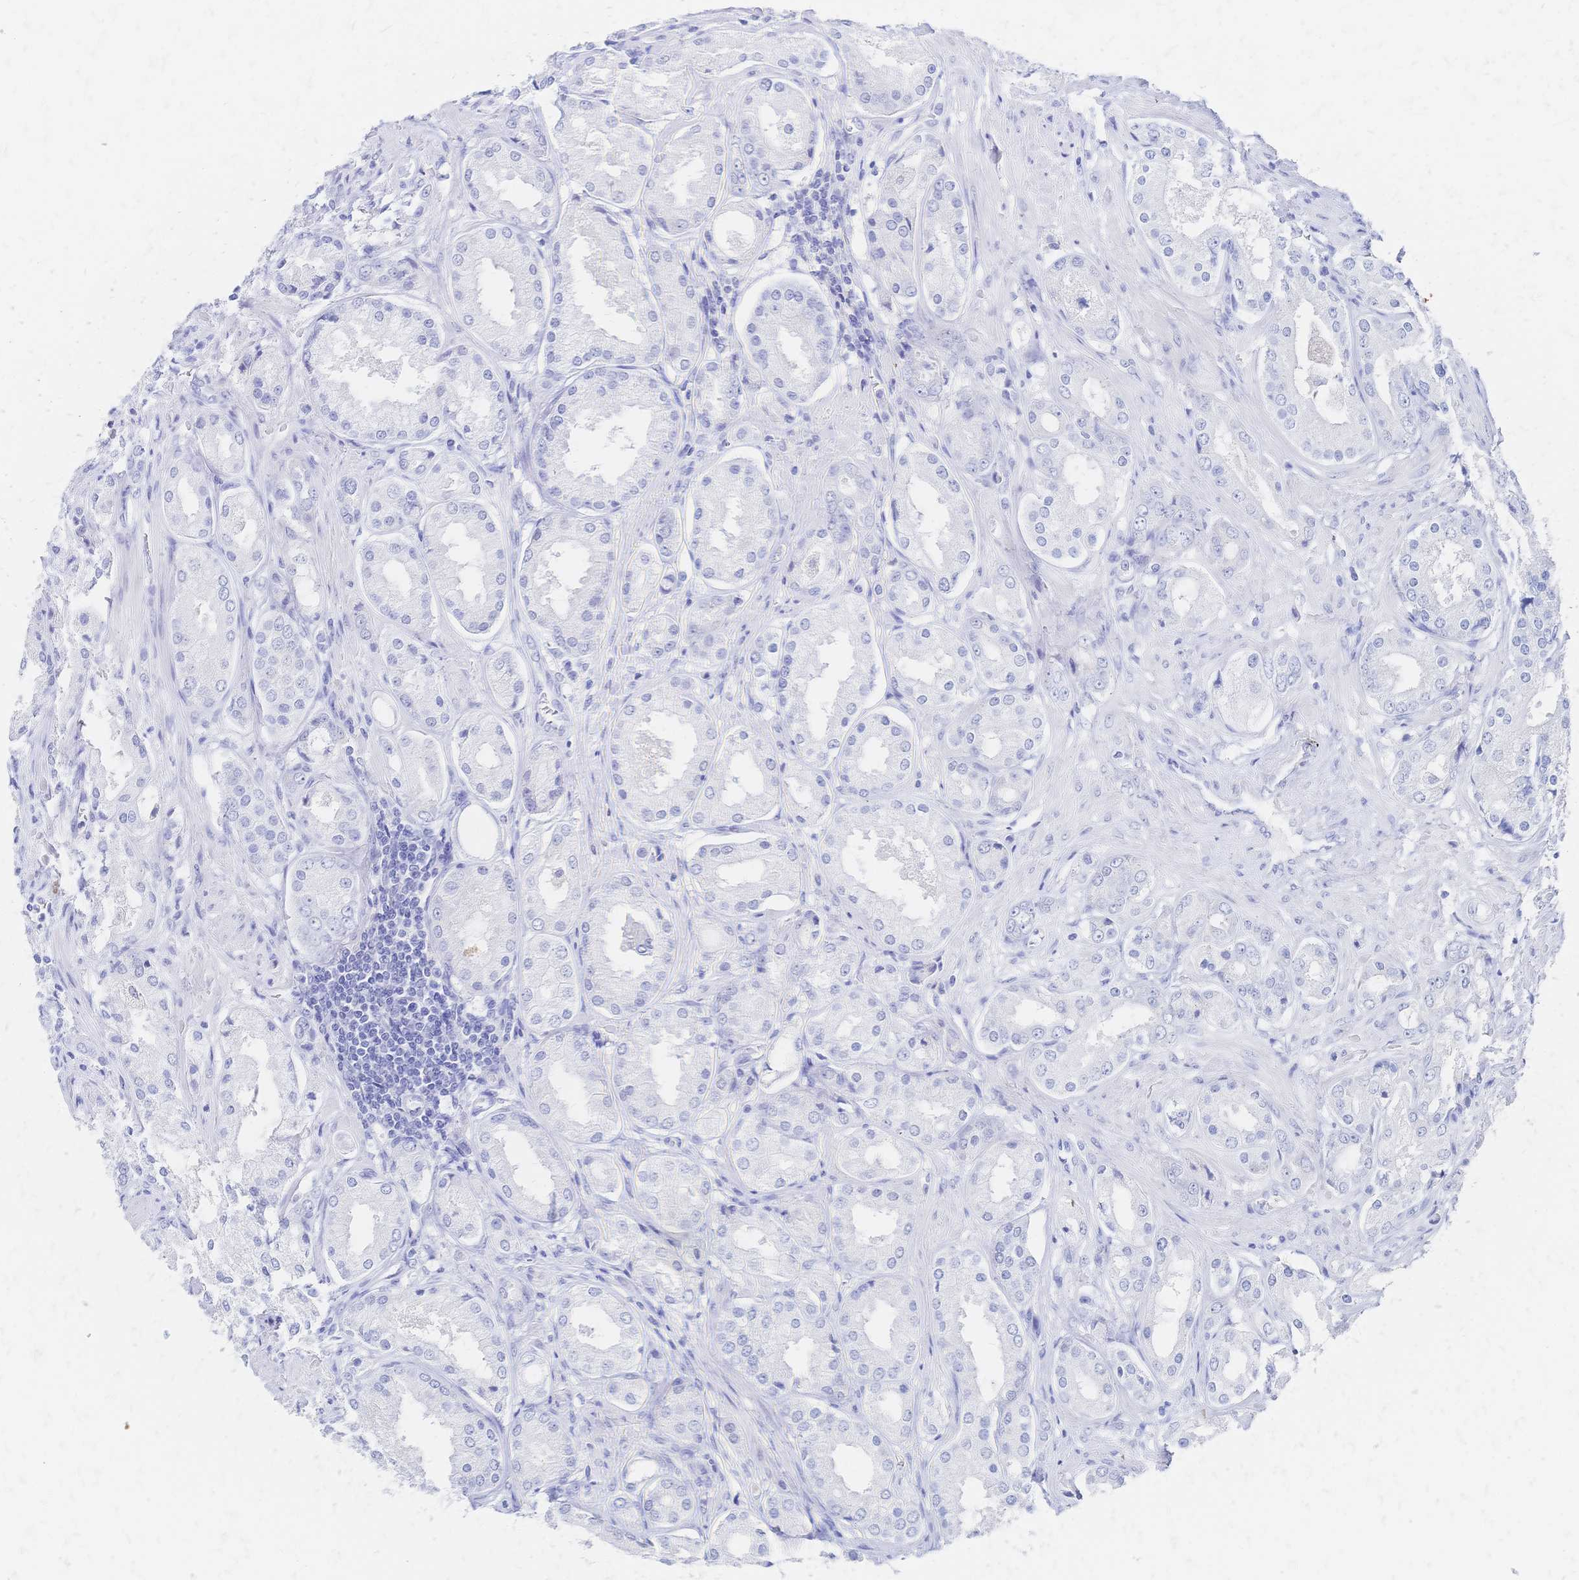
{"staining": {"intensity": "negative", "quantity": "none", "location": "none"}, "tissue": "prostate cancer", "cell_type": "Tumor cells", "image_type": "cancer", "snomed": [{"axis": "morphology", "description": "Adenocarcinoma, Low grade"}, {"axis": "topography", "description": "Prostate"}], "caption": "Human prostate cancer (low-grade adenocarcinoma) stained for a protein using immunohistochemistry (IHC) demonstrates no positivity in tumor cells.", "gene": "SLC5A1", "patient": {"sex": "male", "age": 68}}